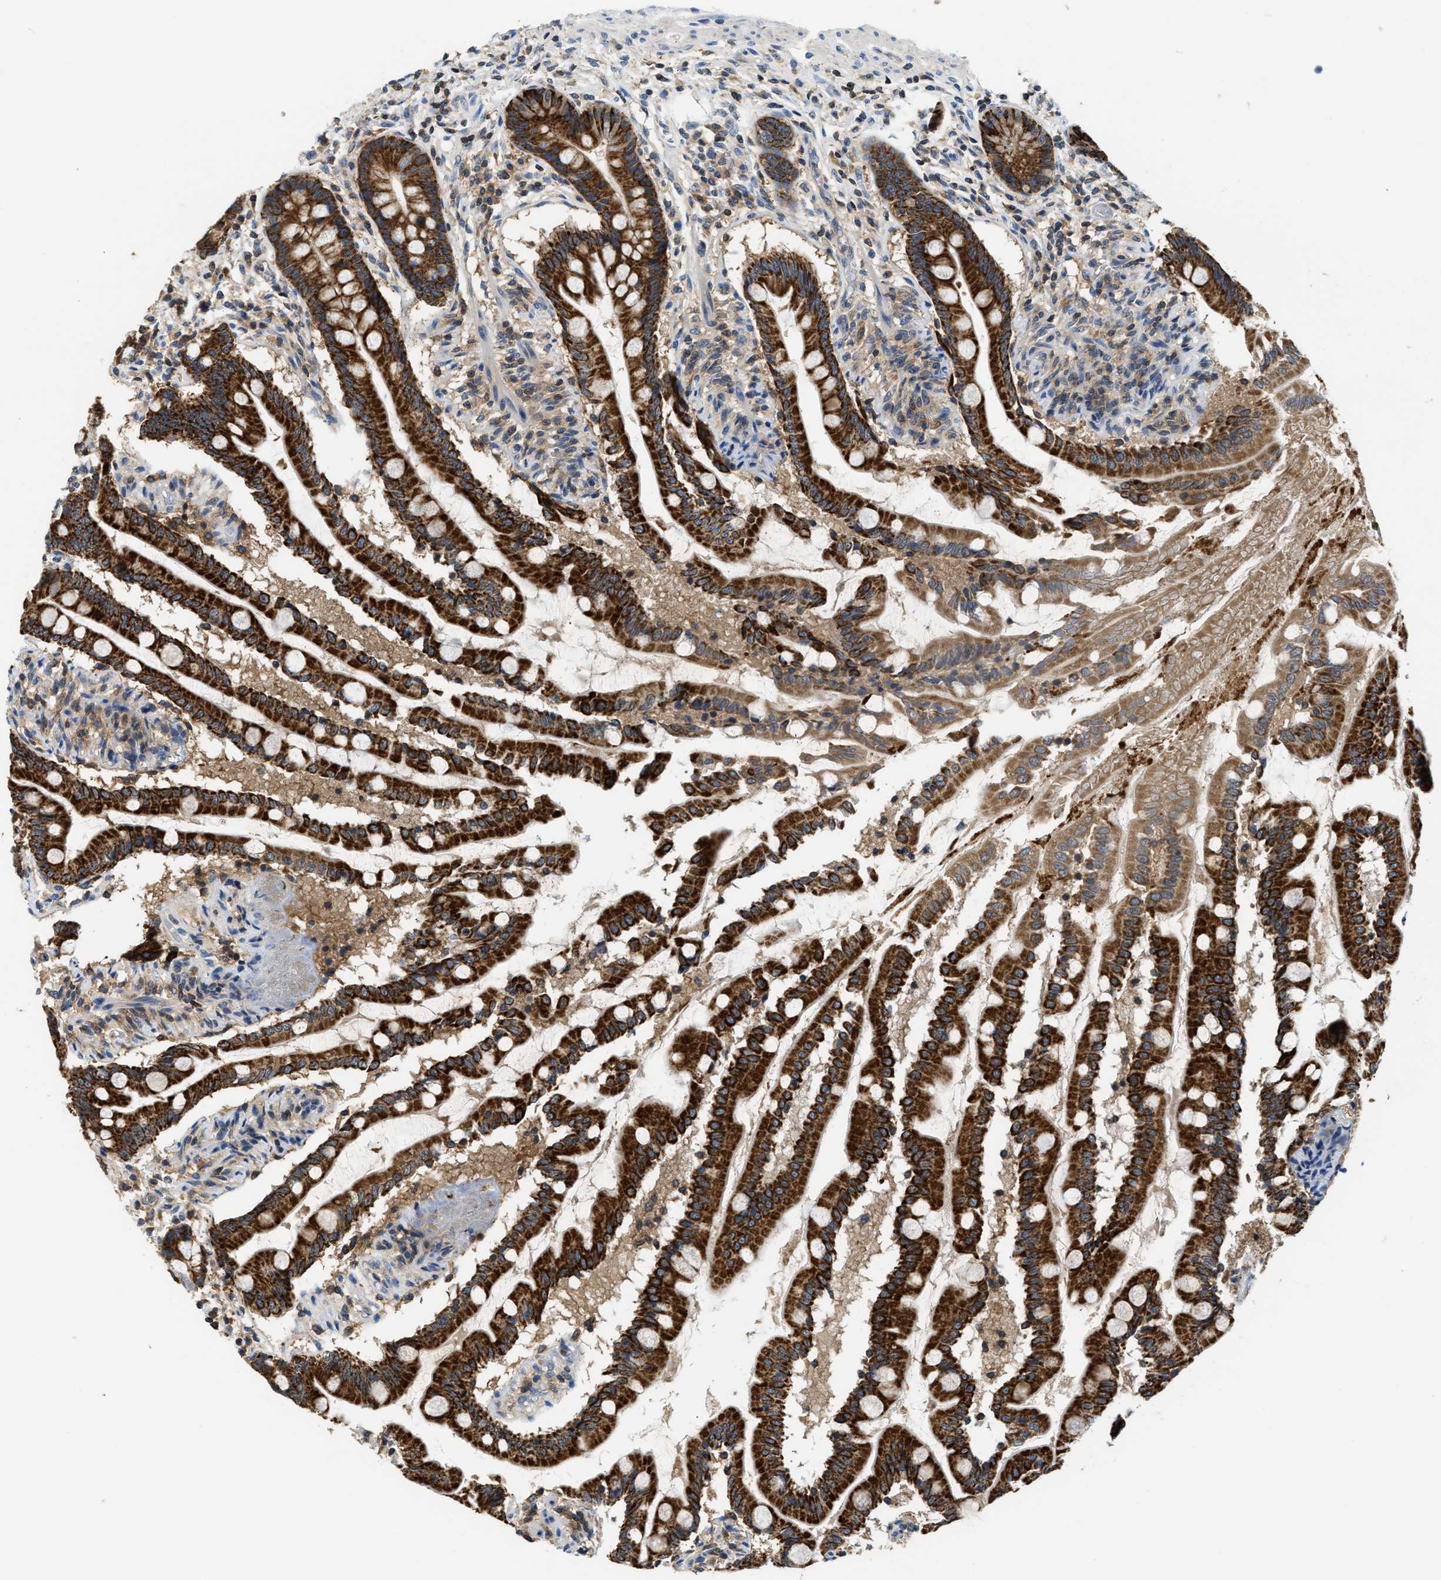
{"staining": {"intensity": "strong", "quantity": ">75%", "location": "cytoplasmic/membranous"}, "tissue": "small intestine", "cell_type": "Glandular cells", "image_type": "normal", "snomed": [{"axis": "morphology", "description": "Normal tissue, NOS"}, {"axis": "topography", "description": "Small intestine"}], "caption": "Glandular cells display high levels of strong cytoplasmic/membranous expression in about >75% of cells in normal human small intestine.", "gene": "CCM2", "patient": {"sex": "female", "age": 56}}